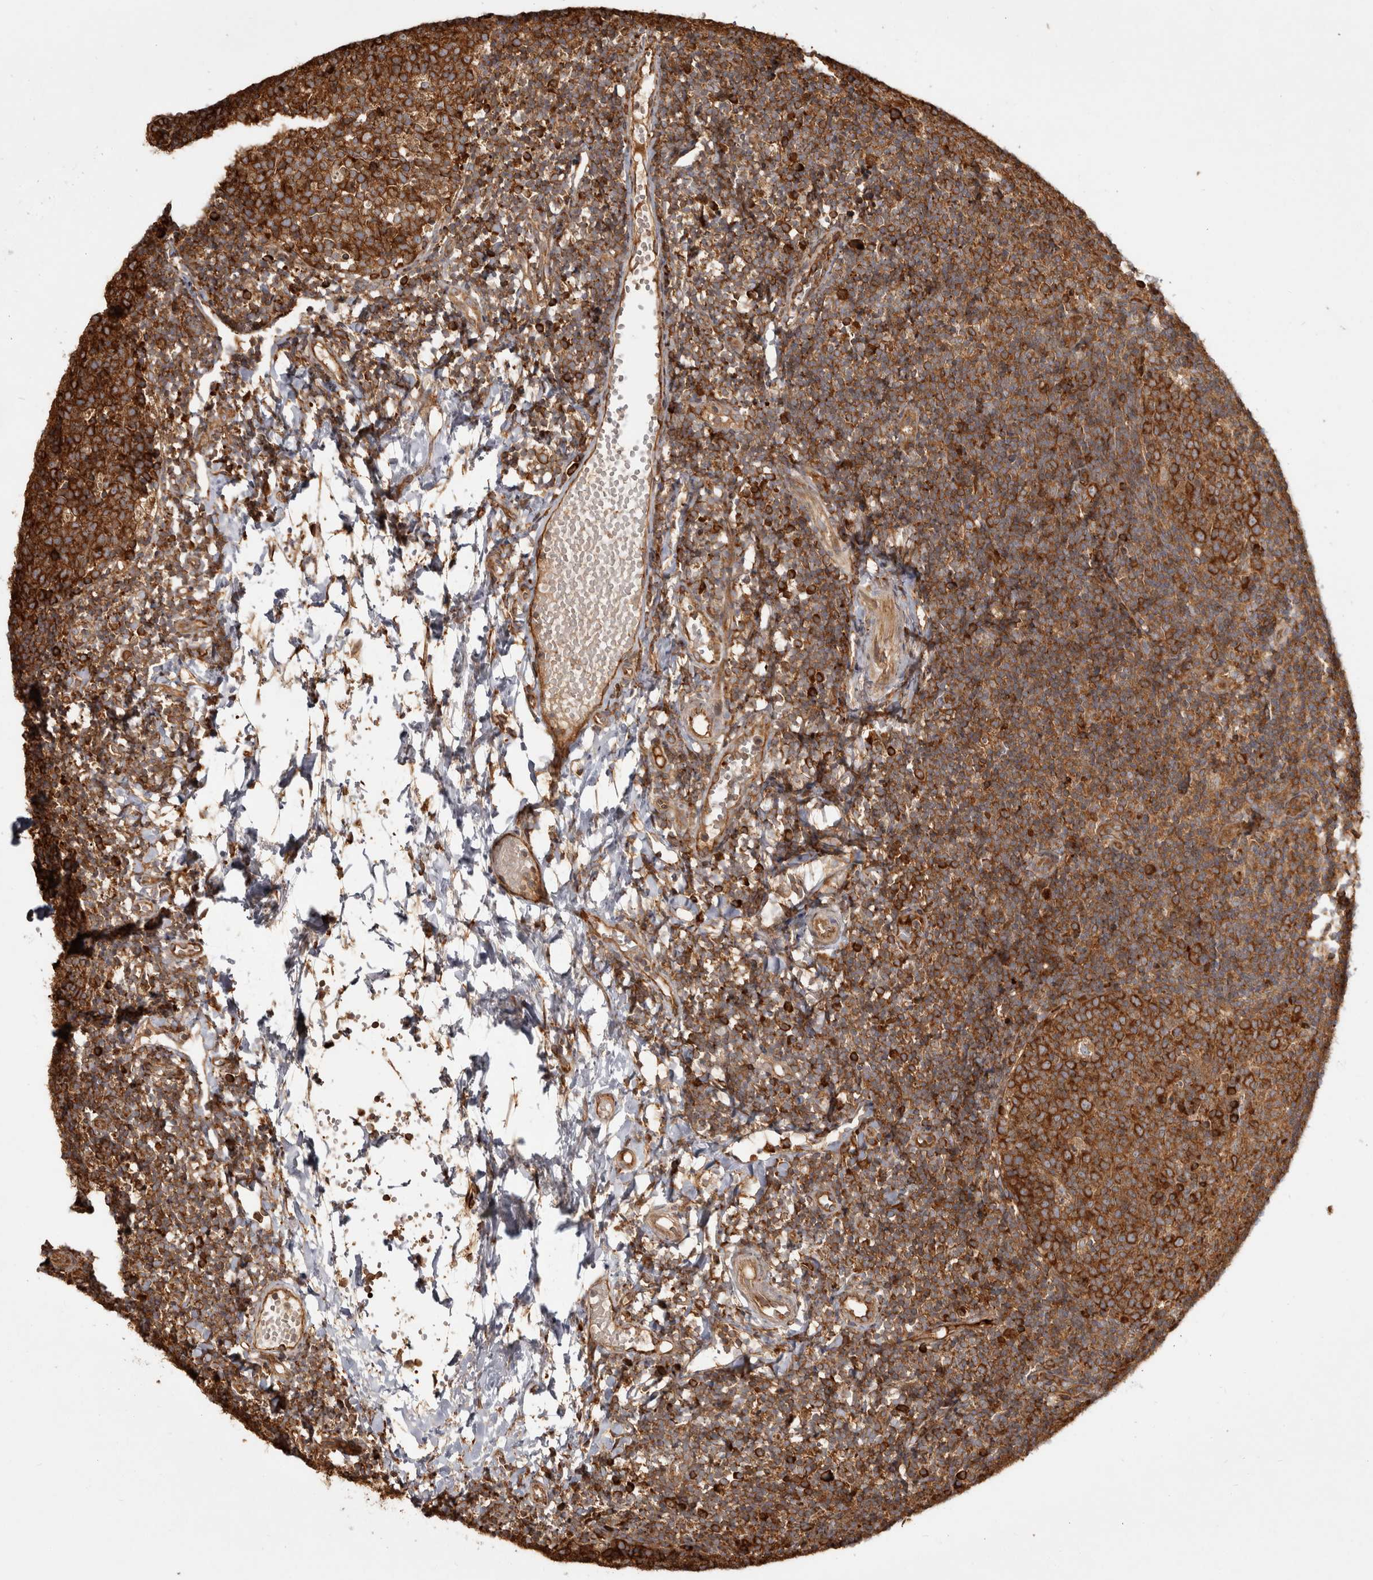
{"staining": {"intensity": "strong", "quantity": ">75%", "location": "cytoplasmic/membranous"}, "tissue": "tonsil", "cell_type": "Germinal center cells", "image_type": "normal", "snomed": [{"axis": "morphology", "description": "Normal tissue, NOS"}, {"axis": "topography", "description": "Tonsil"}], "caption": "Tonsil was stained to show a protein in brown. There is high levels of strong cytoplasmic/membranous expression in approximately >75% of germinal center cells.", "gene": "CAMSAP2", "patient": {"sex": "female", "age": 19}}